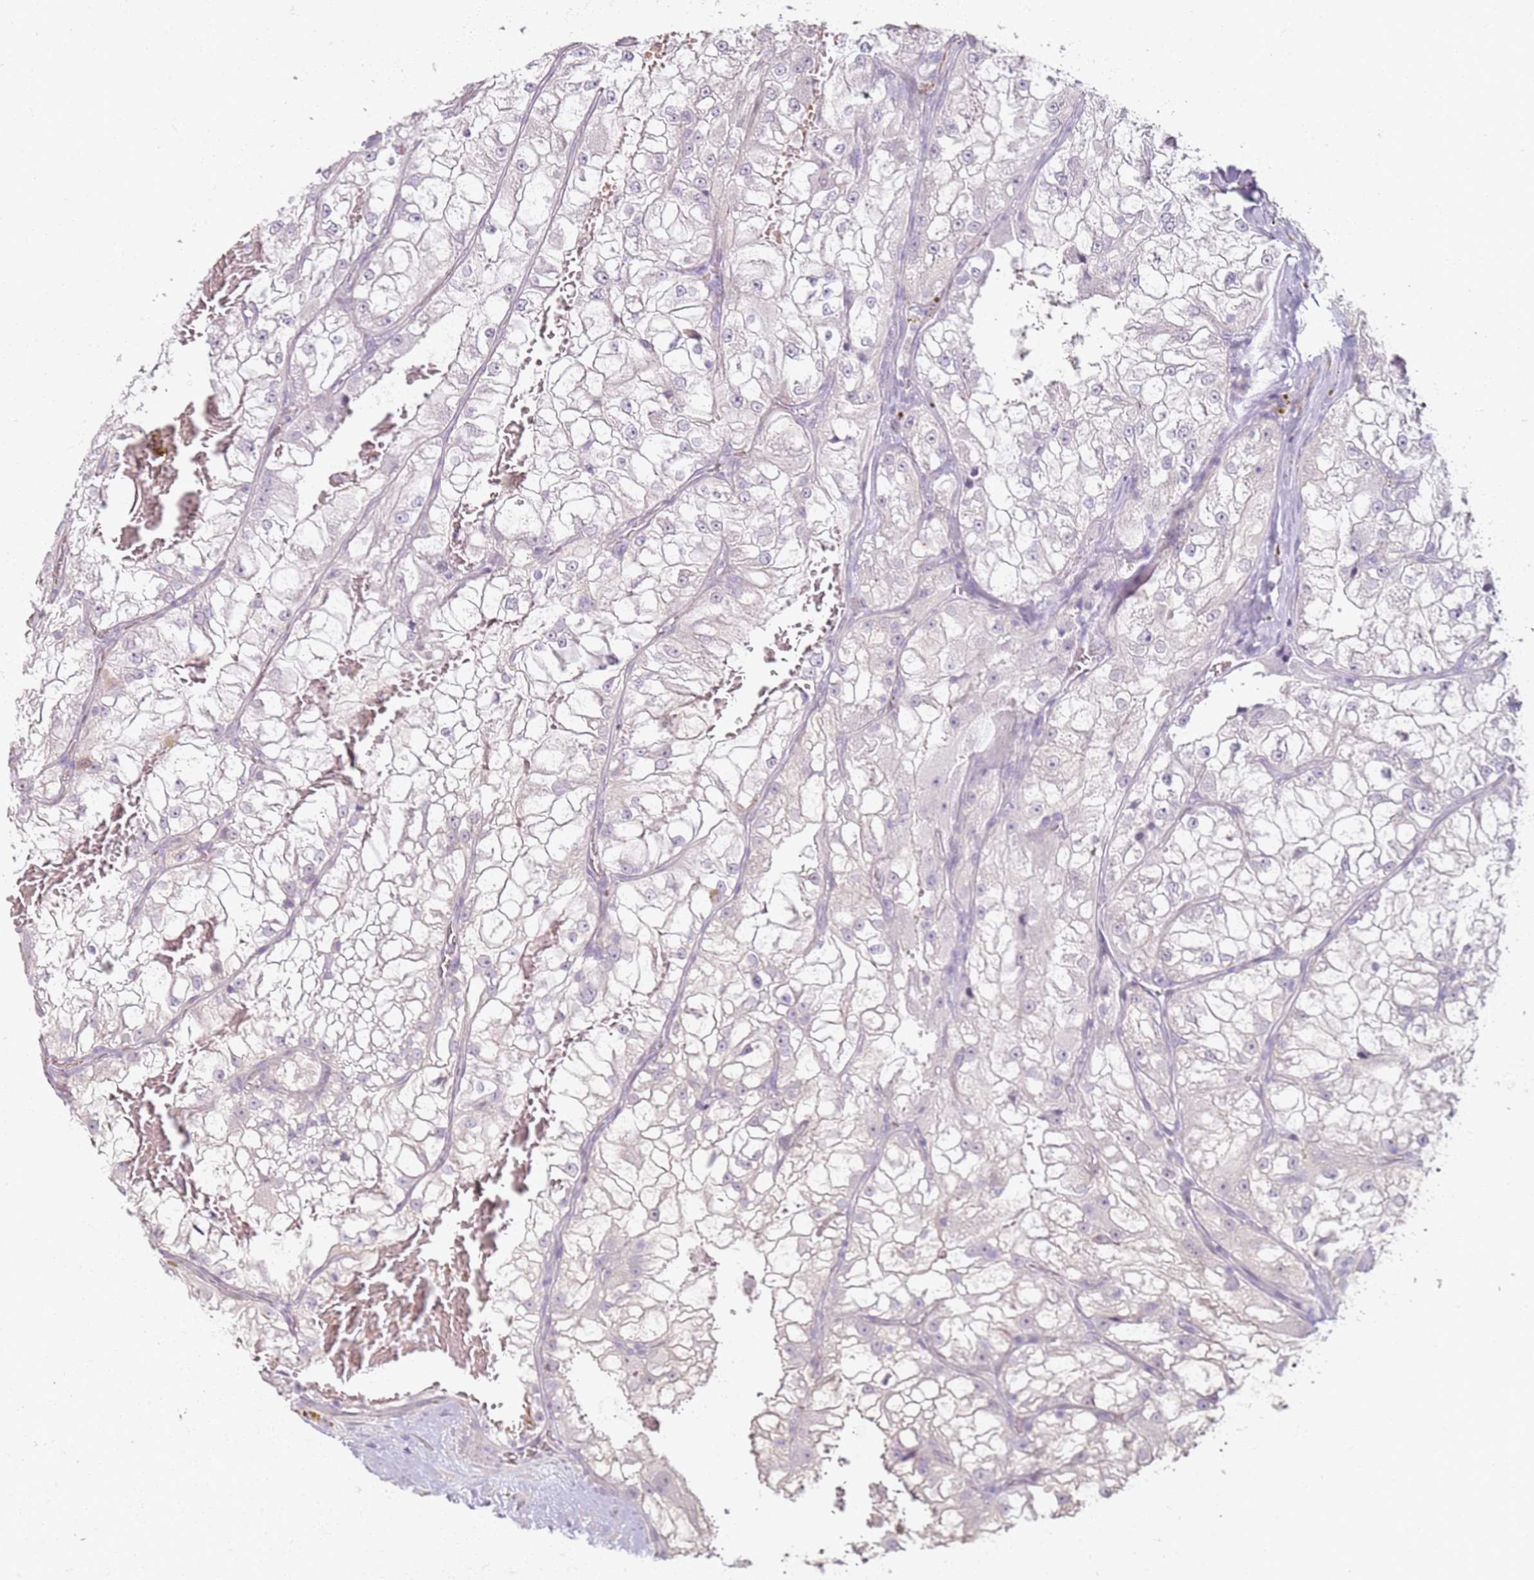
{"staining": {"intensity": "negative", "quantity": "none", "location": "none"}, "tissue": "renal cancer", "cell_type": "Tumor cells", "image_type": "cancer", "snomed": [{"axis": "morphology", "description": "Adenocarcinoma, NOS"}, {"axis": "topography", "description": "Kidney"}], "caption": "Protein analysis of renal adenocarcinoma shows no significant positivity in tumor cells. (Brightfield microscopy of DAB (3,3'-diaminobenzidine) immunohistochemistry (IHC) at high magnification).", "gene": "CD40LG", "patient": {"sex": "female", "age": 72}}